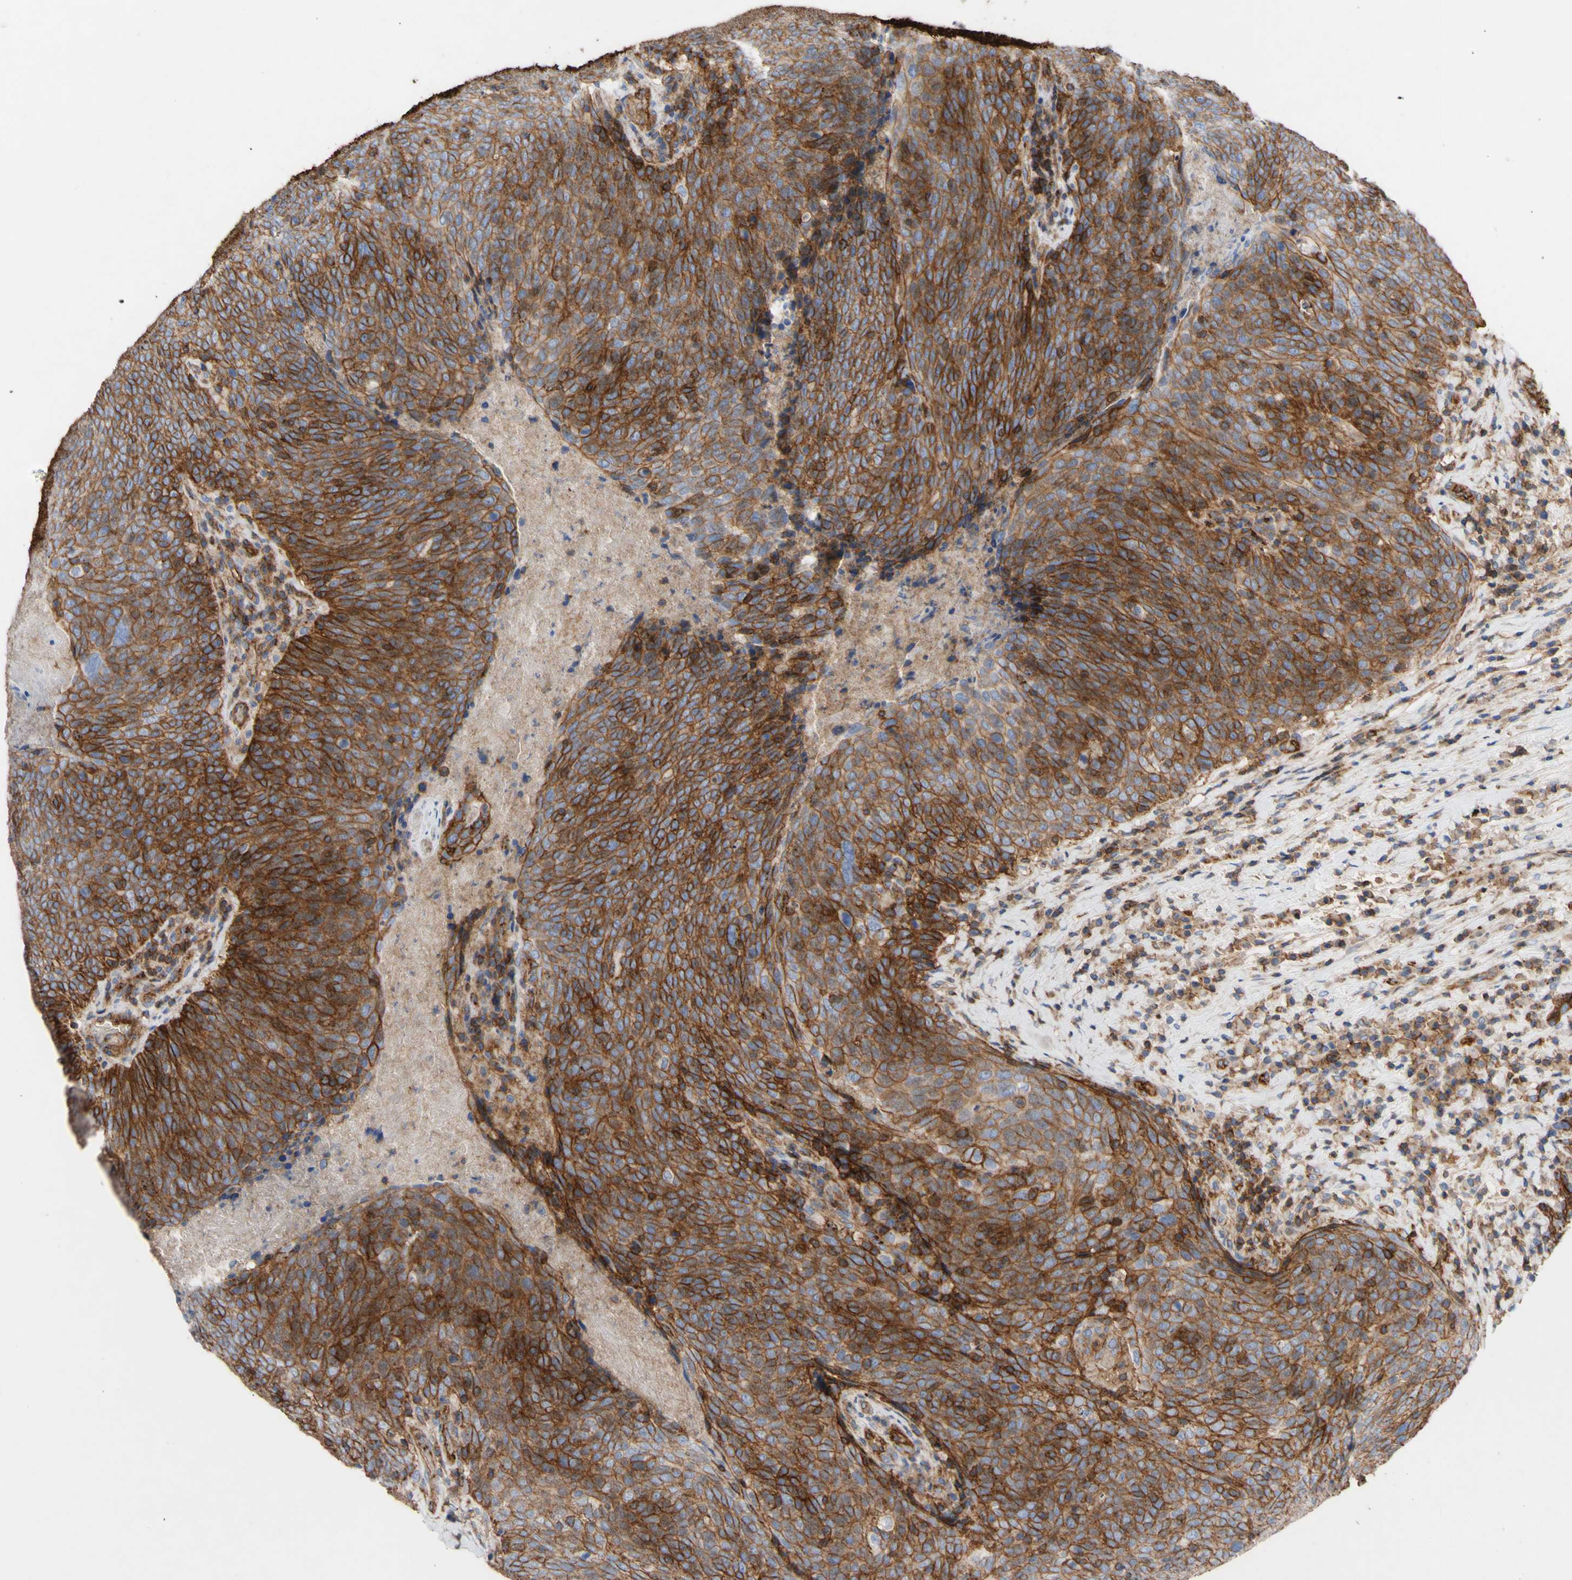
{"staining": {"intensity": "strong", "quantity": ">75%", "location": "cytoplasmic/membranous"}, "tissue": "head and neck cancer", "cell_type": "Tumor cells", "image_type": "cancer", "snomed": [{"axis": "morphology", "description": "Squamous cell carcinoma, NOS"}, {"axis": "morphology", "description": "Squamous cell carcinoma, metastatic, NOS"}, {"axis": "topography", "description": "Lymph node"}, {"axis": "topography", "description": "Head-Neck"}], "caption": "A brown stain shows strong cytoplasmic/membranous staining of a protein in squamous cell carcinoma (head and neck) tumor cells.", "gene": "ATP2A3", "patient": {"sex": "male", "age": 62}}